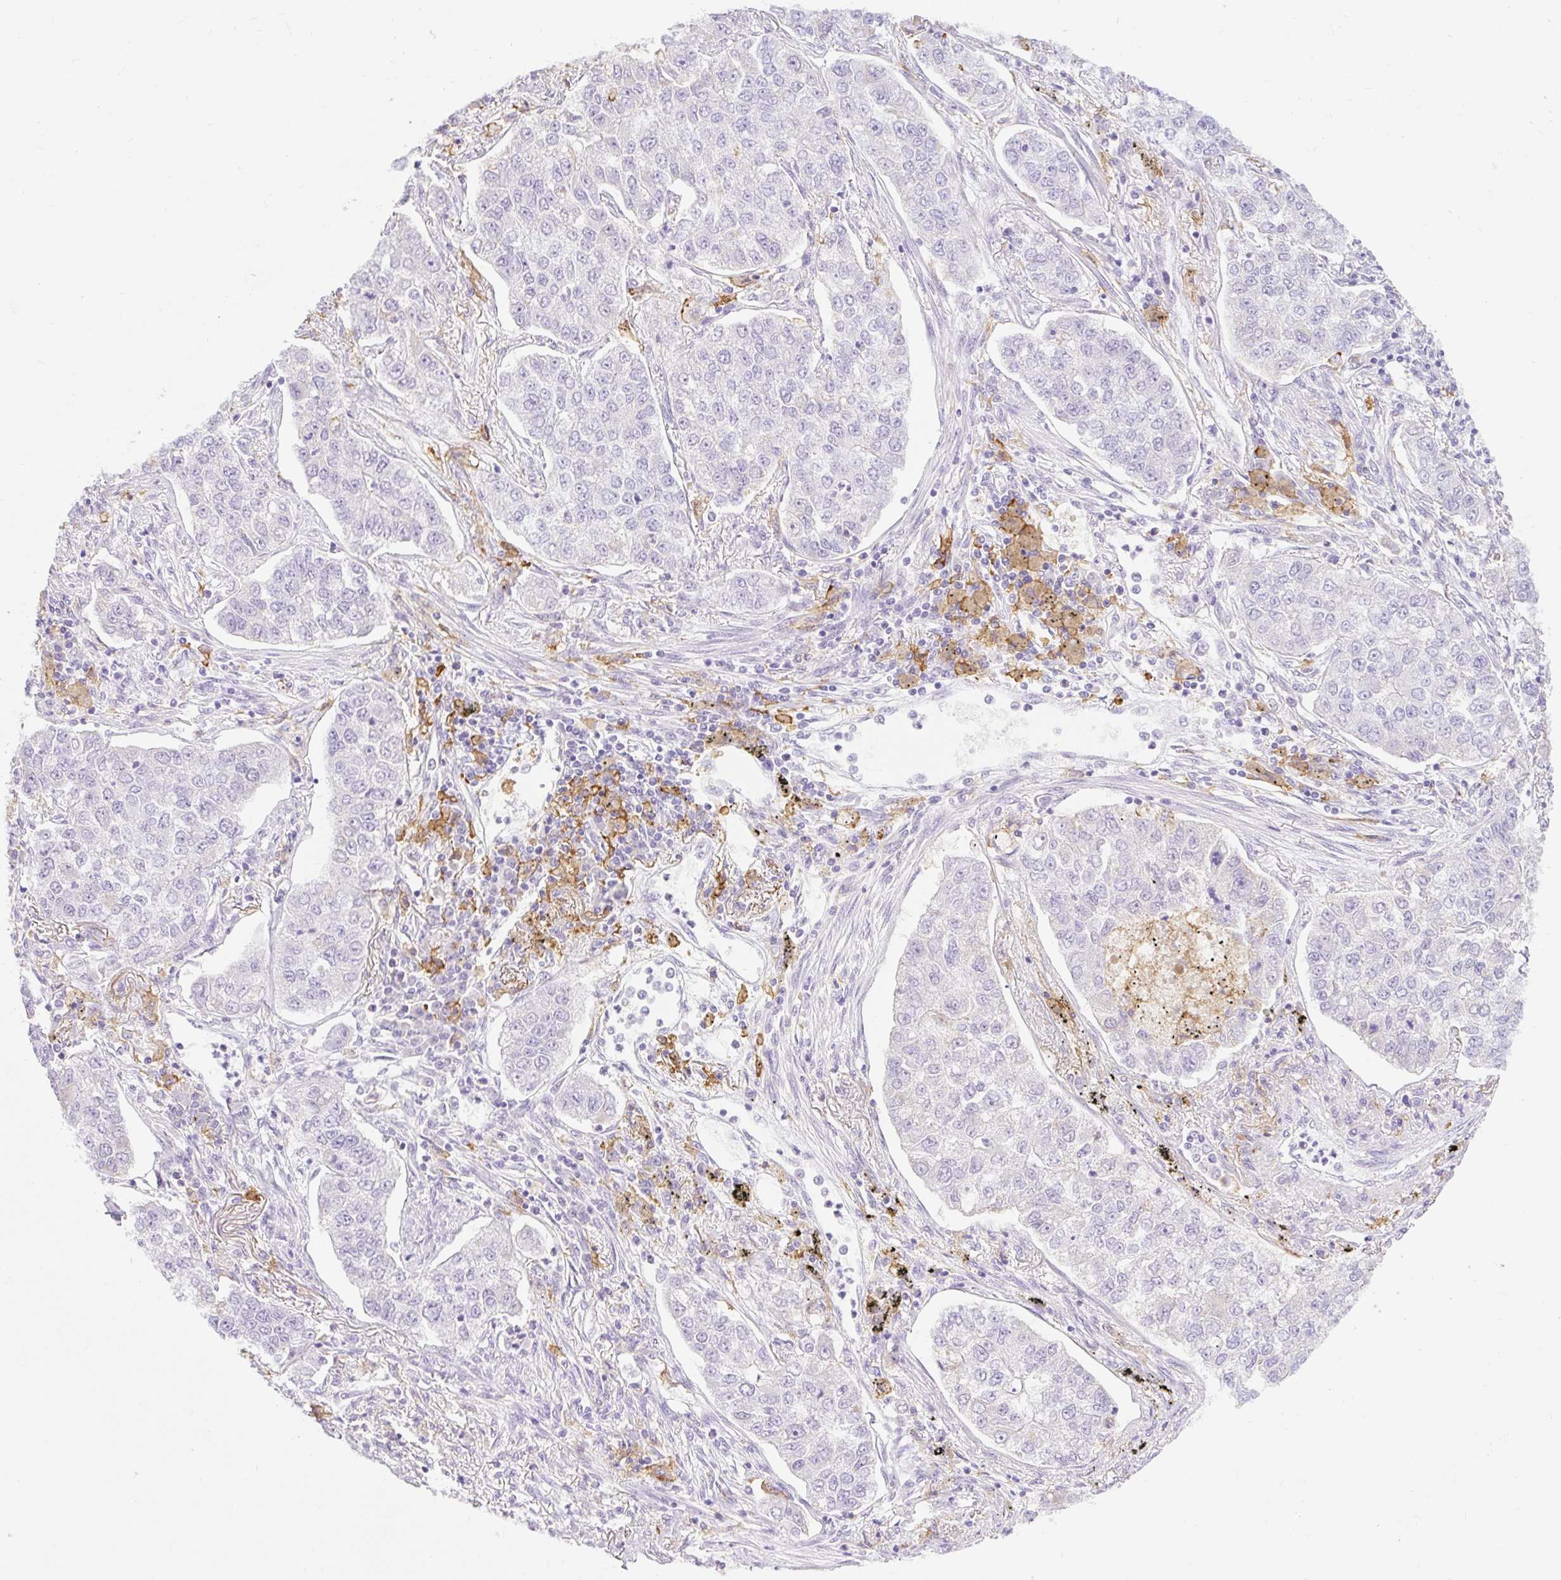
{"staining": {"intensity": "negative", "quantity": "none", "location": "none"}, "tissue": "lung cancer", "cell_type": "Tumor cells", "image_type": "cancer", "snomed": [{"axis": "morphology", "description": "Adenocarcinoma, NOS"}, {"axis": "topography", "description": "Lung"}], "caption": "Tumor cells show no significant expression in lung adenocarcinoma.", "gene": "SIGLEC1", "patient": {"sex": "male", "age": 49}}